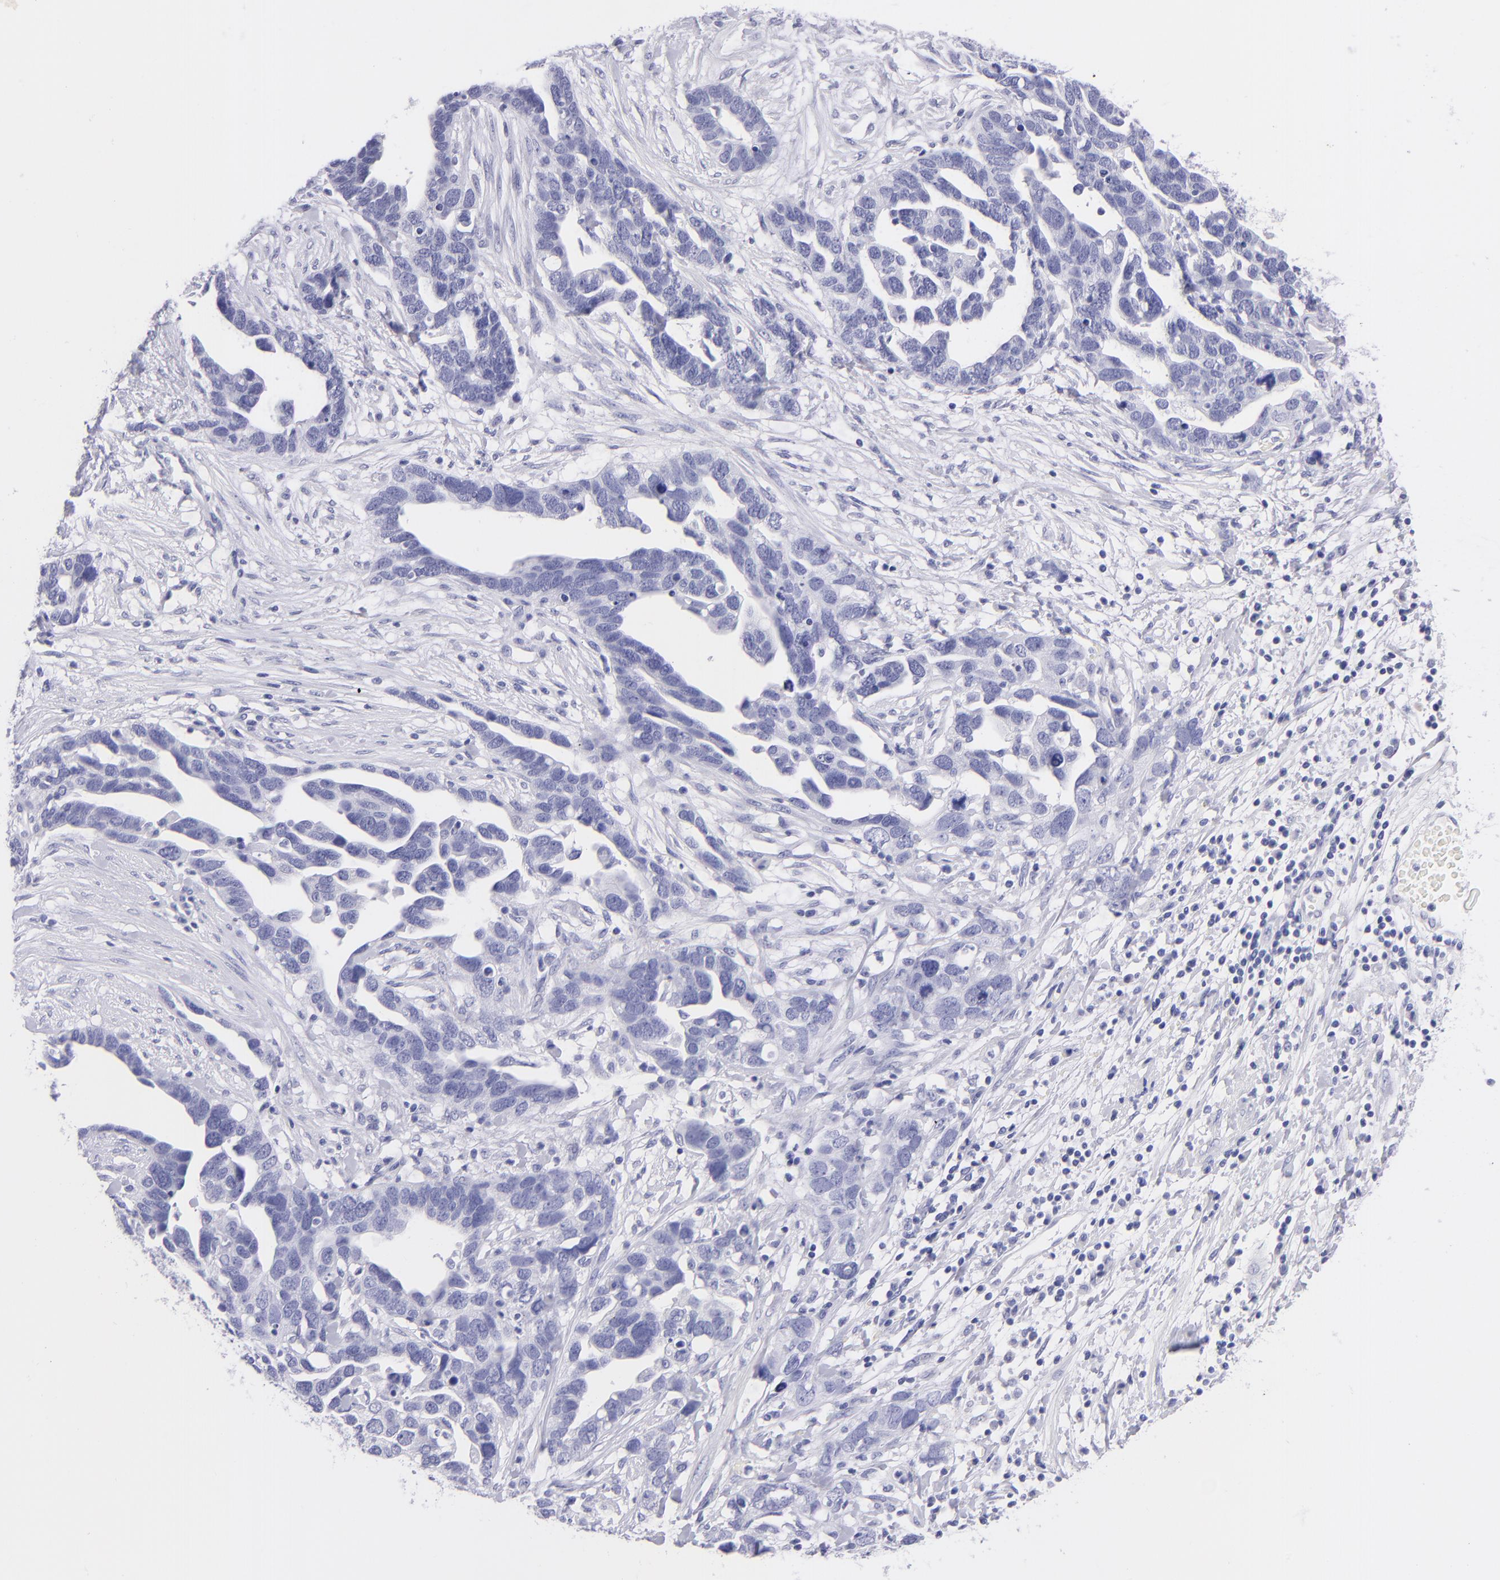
{"staining": {"intensity": "negative", "quantity": "none", "location": "none"}, "tissue": "ovarian cancer", "cell_type": "Tumor cells", "image_type": "cancer", "snomed": [{"axis": "morphology", "description": "Cystadenocarcinoma, serous, NOS"}, {"axis": "topography", "description": "Ovary"}], "caption": "Photomicrograph shows no significant protein staining in tumor cells of serous cystadenocarcinoma (ovarian).", "gene": "CNP", "patient": {"sex": "female", "age": 54}}